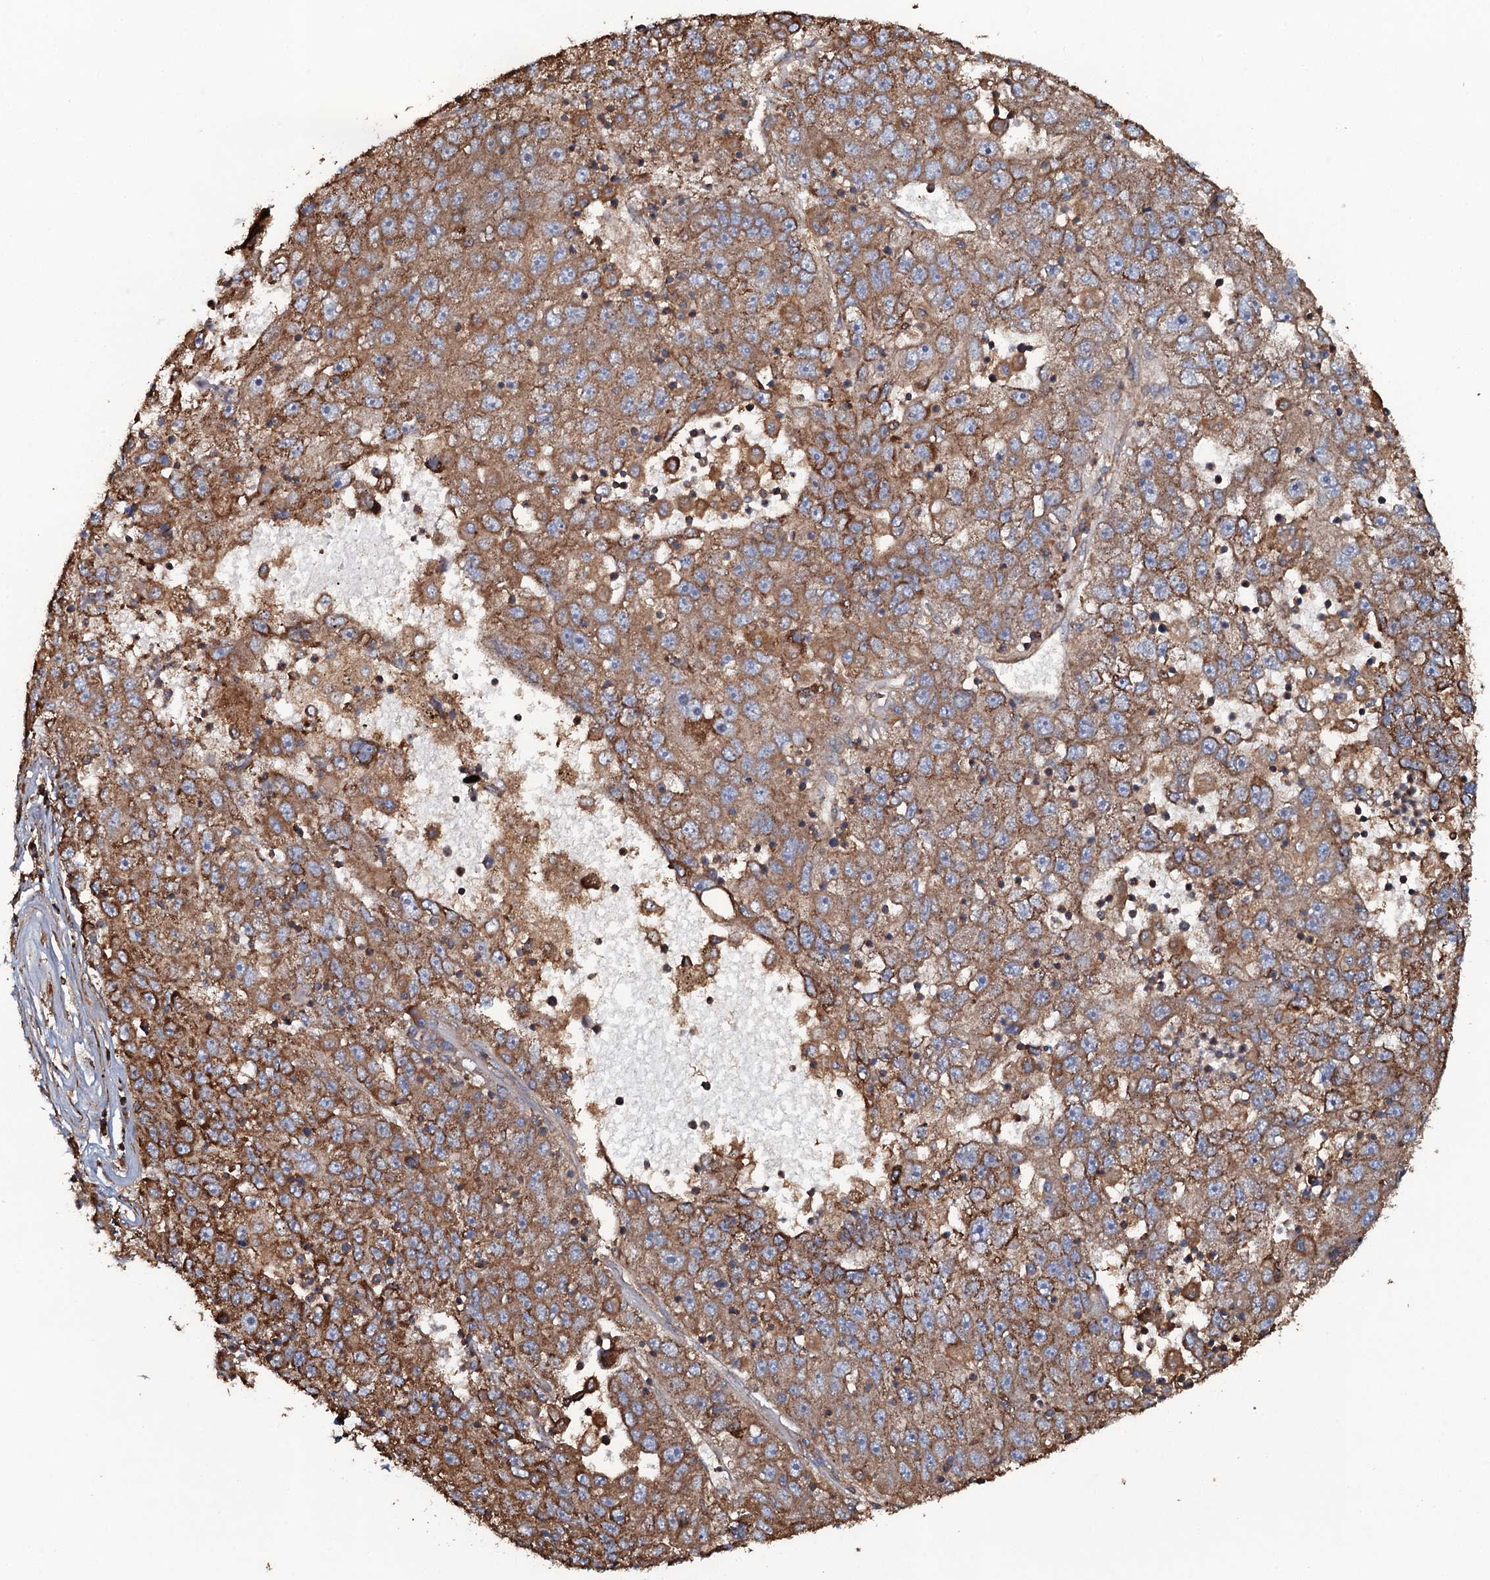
{"staining": {"intensity": "moderate", "quantity": ">75%", "location": "cytoplasmic/membranous"}, "tissue": "liver cancer", "cell_type": "Tumor cells", "image_type": "cancer", "snomed": [{"axis": "morphology", "description": "Carcinoma, Hepatocellular, NOS"}, {"axis": "topography", "description": "Liver"}], "caption": "The immunohistochemical stain shows moderate cytoplasmic/membranous staining in tumor cells of hepatocellular carcinoma (liver) tissue.", "gene": "VWA8", "patient": {"sex": "male", "age": 49}}